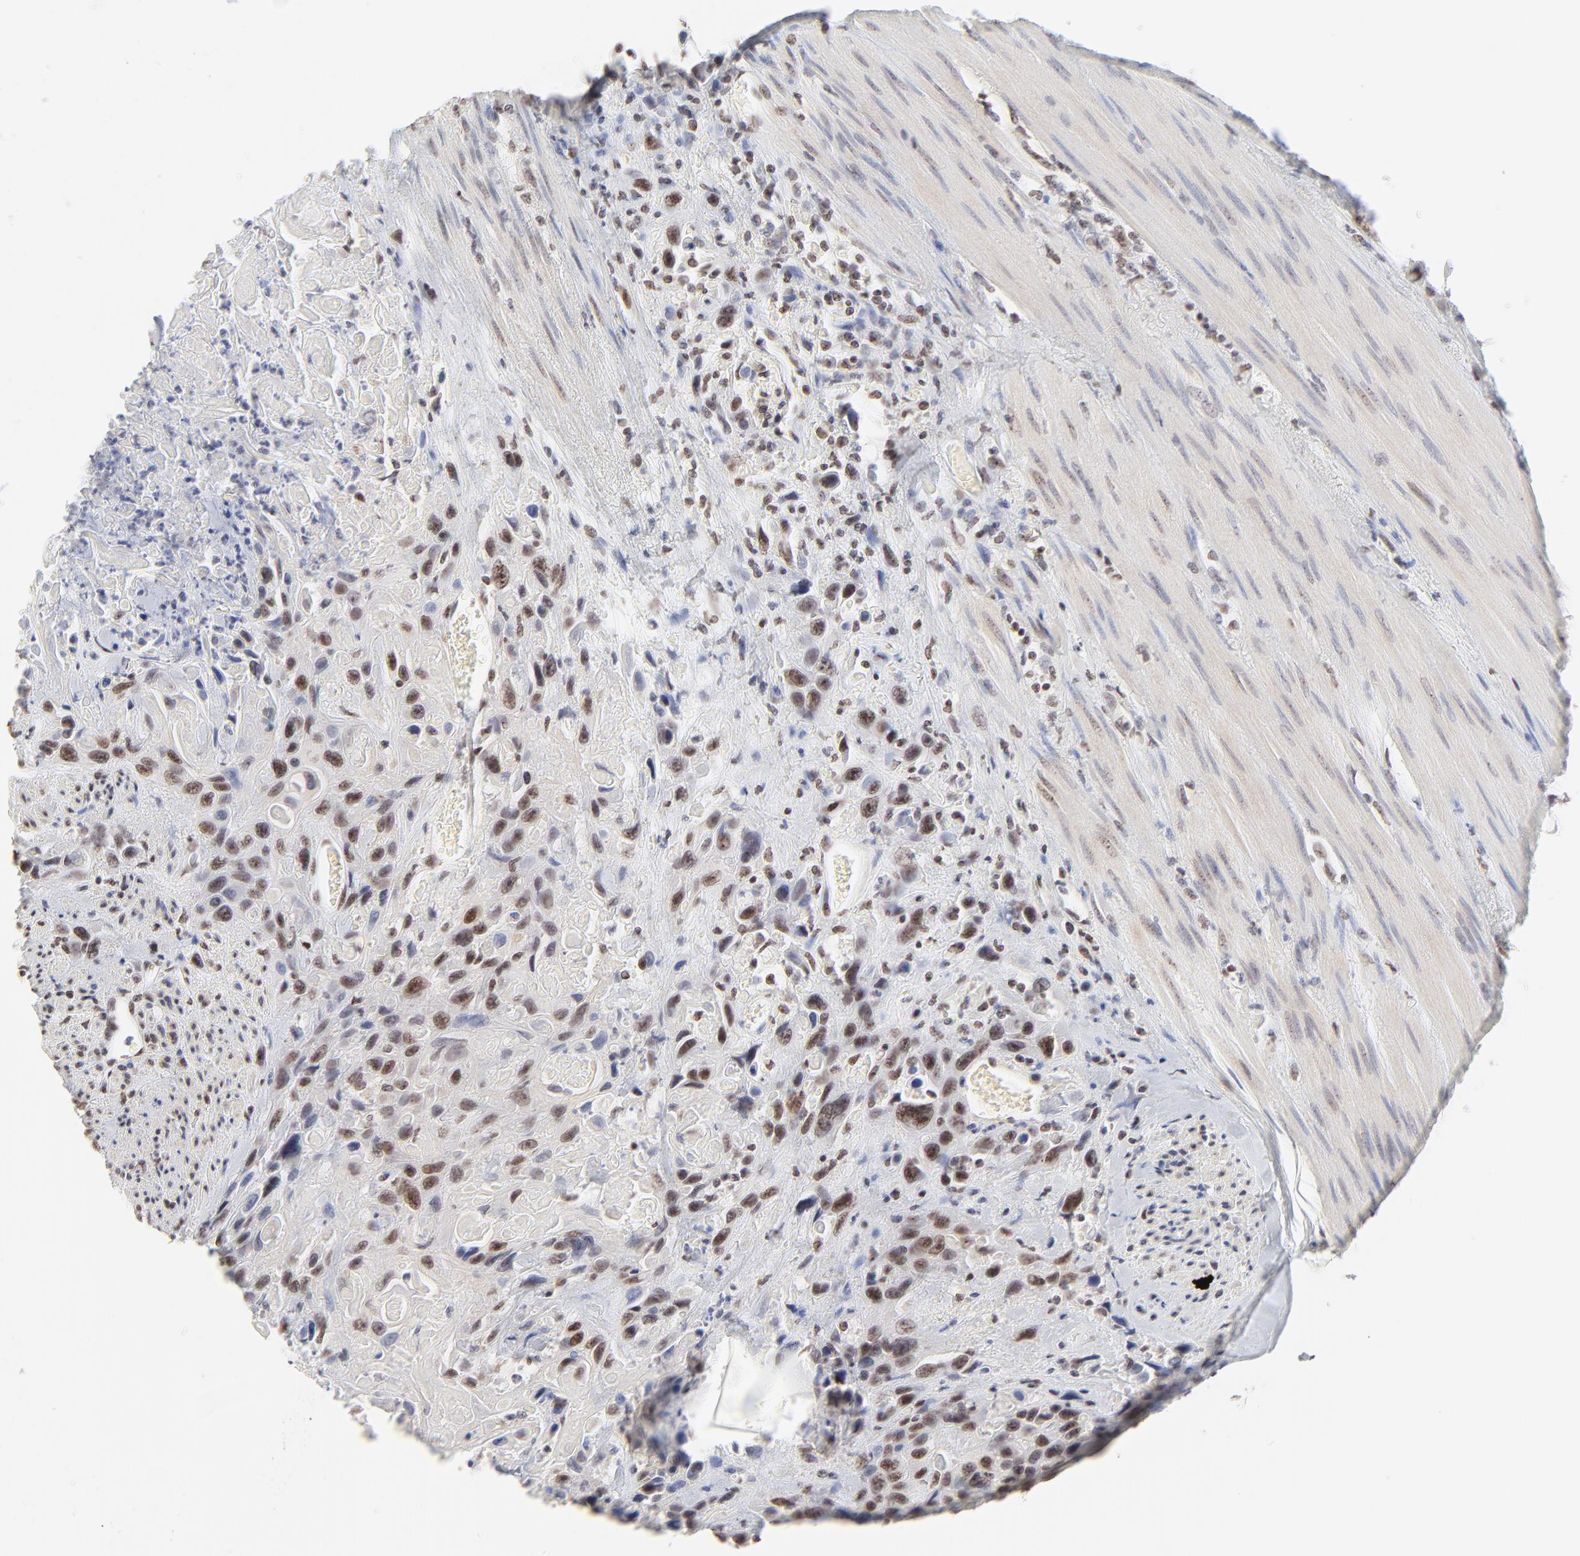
{"staining": {"intensity": "strong", "quantity": ">75%", "location": "nuclear"}, "tissue": "urothelial cancer", "cell_type": "Tumor cells", "image_type": "cancer", "snomed": [{"axis": "morphology", "description": "Urothelial carcinoma, High grade"}, {"axis": "topography", "description": "Urinary bladder"}], "caption": "Urothelial cancer stained for a protein (brown) shows strong nuclear positive expression in approximately >75% of tumor cells.", "gene": "NFIL3", "patient": {"sex": "female", "age": 84}}